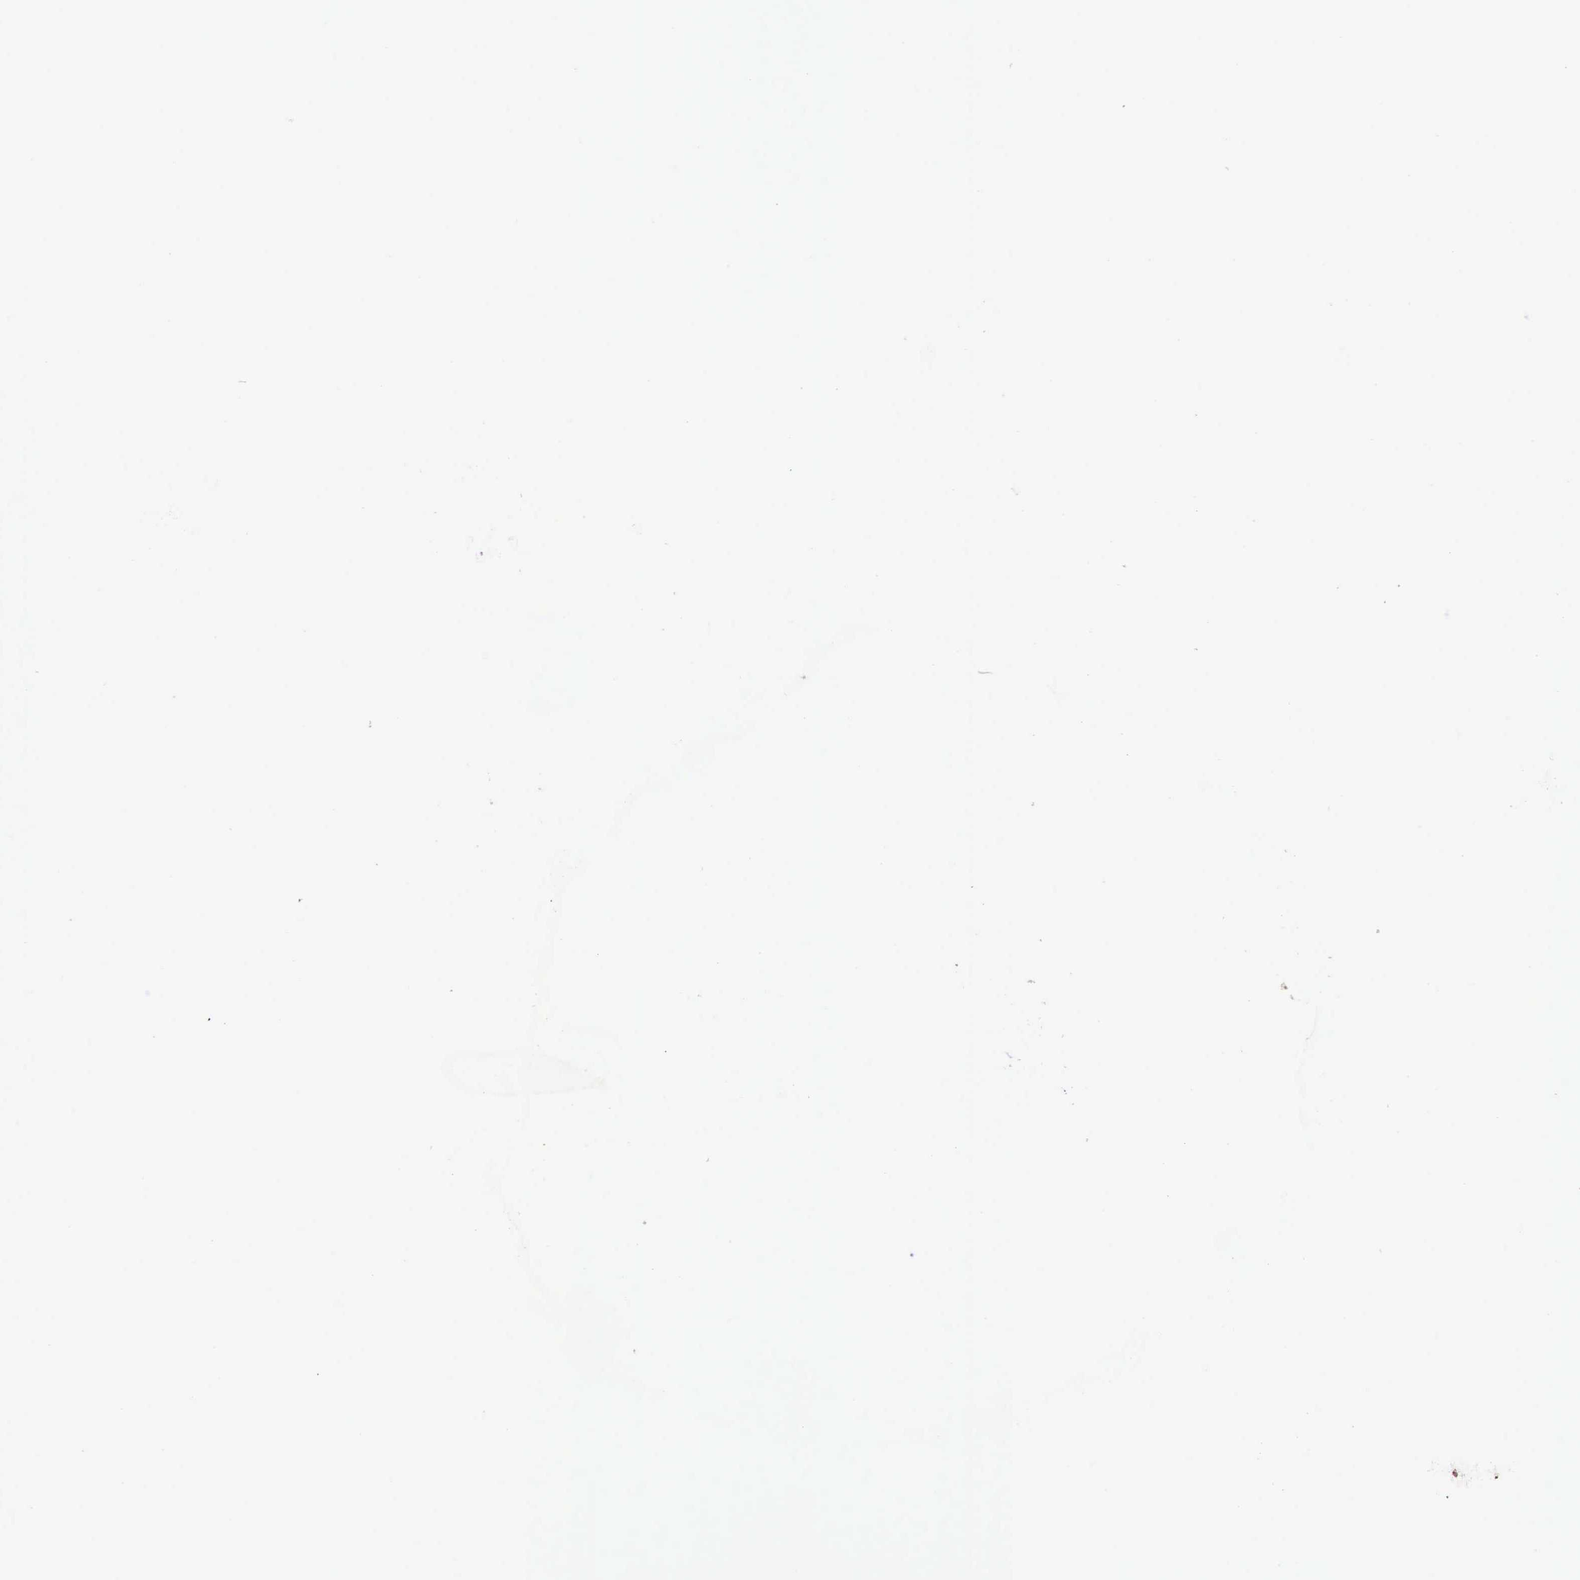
{"staining": {"intensity": "moderate", "quantity": "<25%", "location": "cytoplasmic/membranous"}, "tissue": "glioma", "cell_type": "Tumor cells", "image_type": "cancer", "snomed": [{"axis": "morphology", "description": "Glioma, malignant, High grade"}, {"axis": "topography", "description": "Brain"}], "caption": "Approximately <25% of tumor cells in malignant glioma (high-grade) exhibit moderate cytoplasmic/membranous protein expression as visualized by brown immunohistochemical staining.", "gene": "RAB39B", "patient": {"sex": "male", "age": 77}}